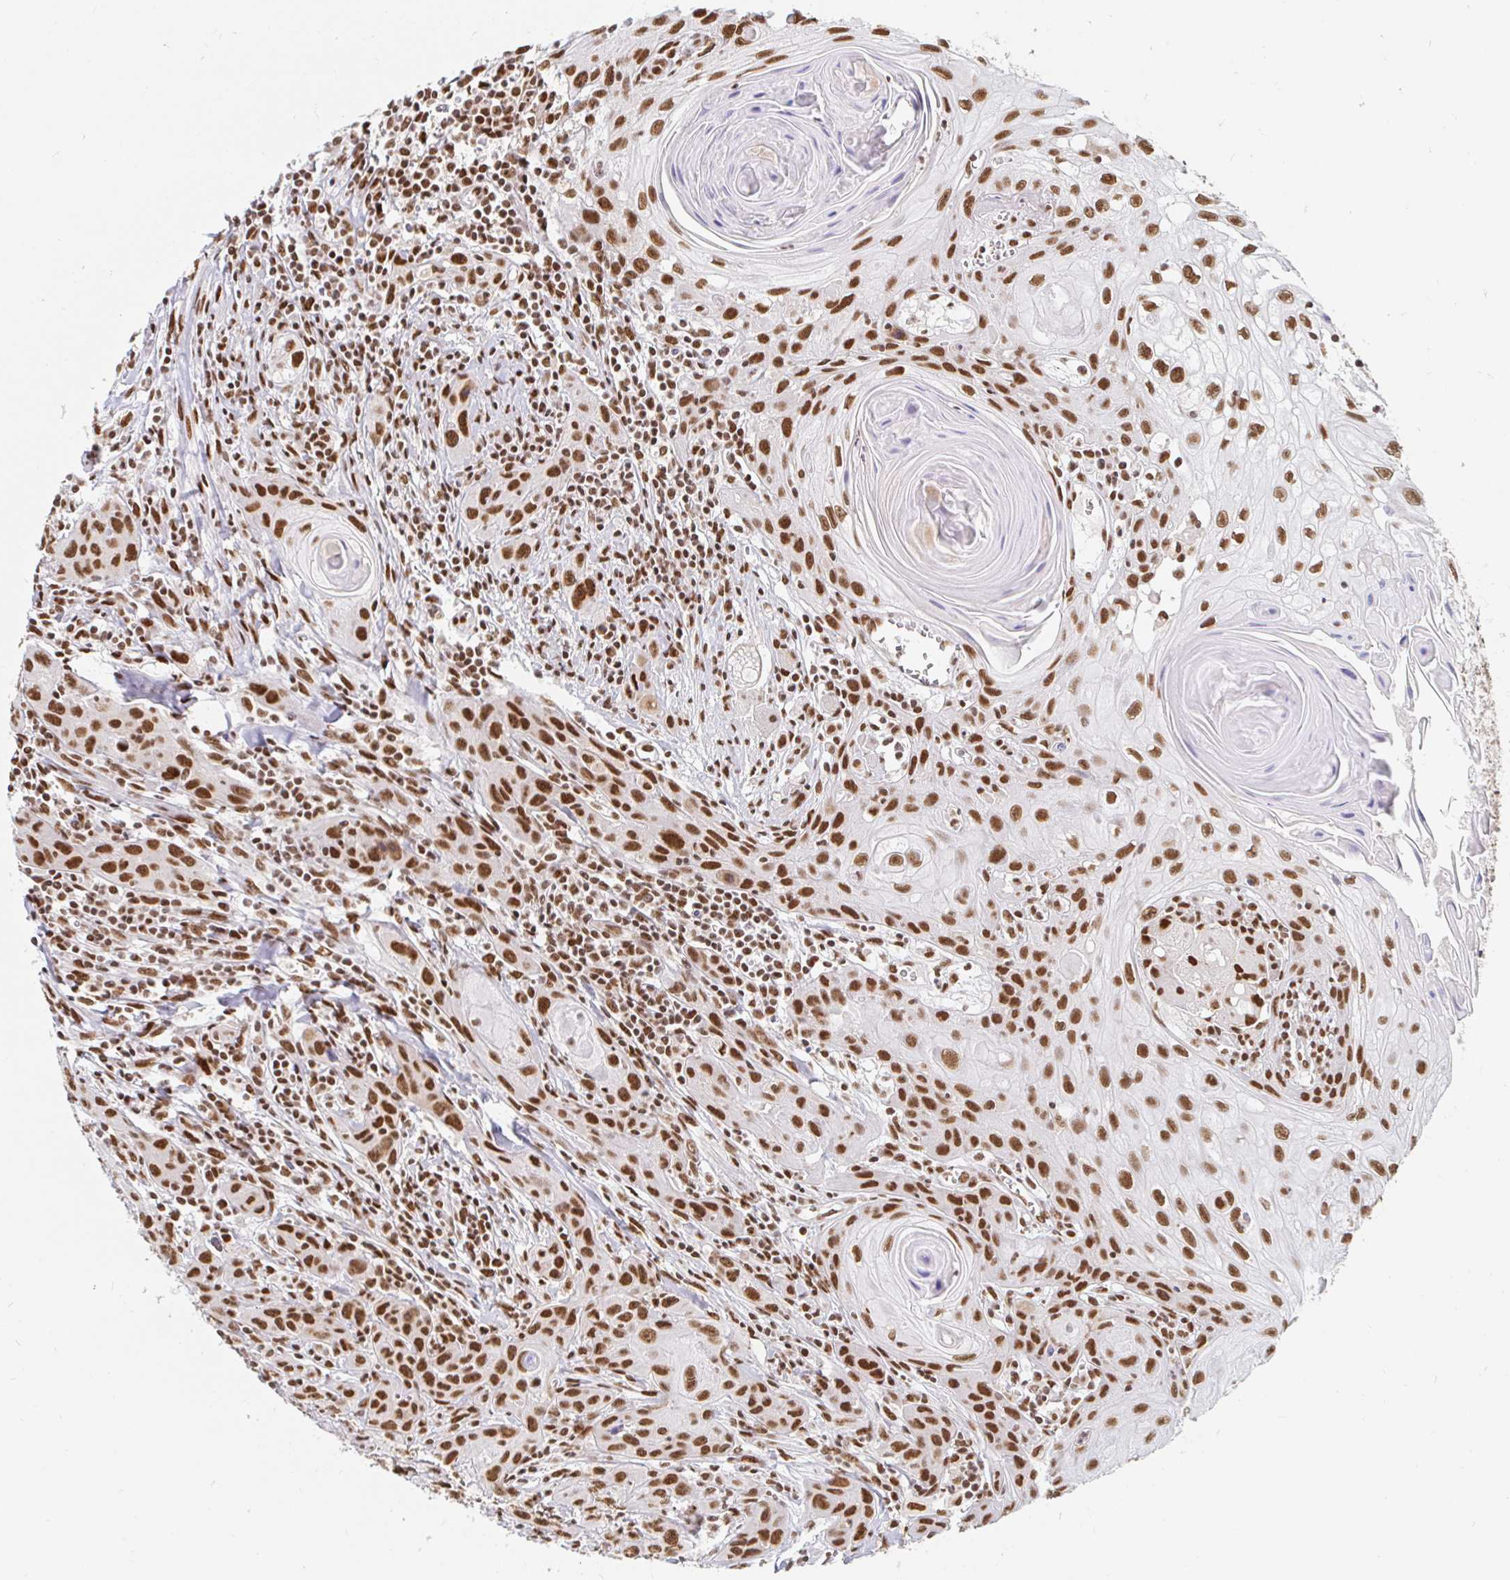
{"staining": {"intensity": "strong", "quantity": ">75%", "location": "nuclear"}, "tissue": "head and neck cancer", "cell_type": "Tumor cells", "image_type": "cancer", "snomed": [{"axis": "morphology", "description": "Squamous cell carcinoma, NOS"}, {"axis": "topography", "description": "Oral tissue"}, {"axis": "topography", "description": "Head-Neck"}], "caption": "Immunohistochemical staining of squamous cell carcinoma (head and neck) exhibits high levels of strong nuclear expression in about >75% of tumor cells.", "gene": "RBMX", "patient": {"sex": "male", "age": 58}}